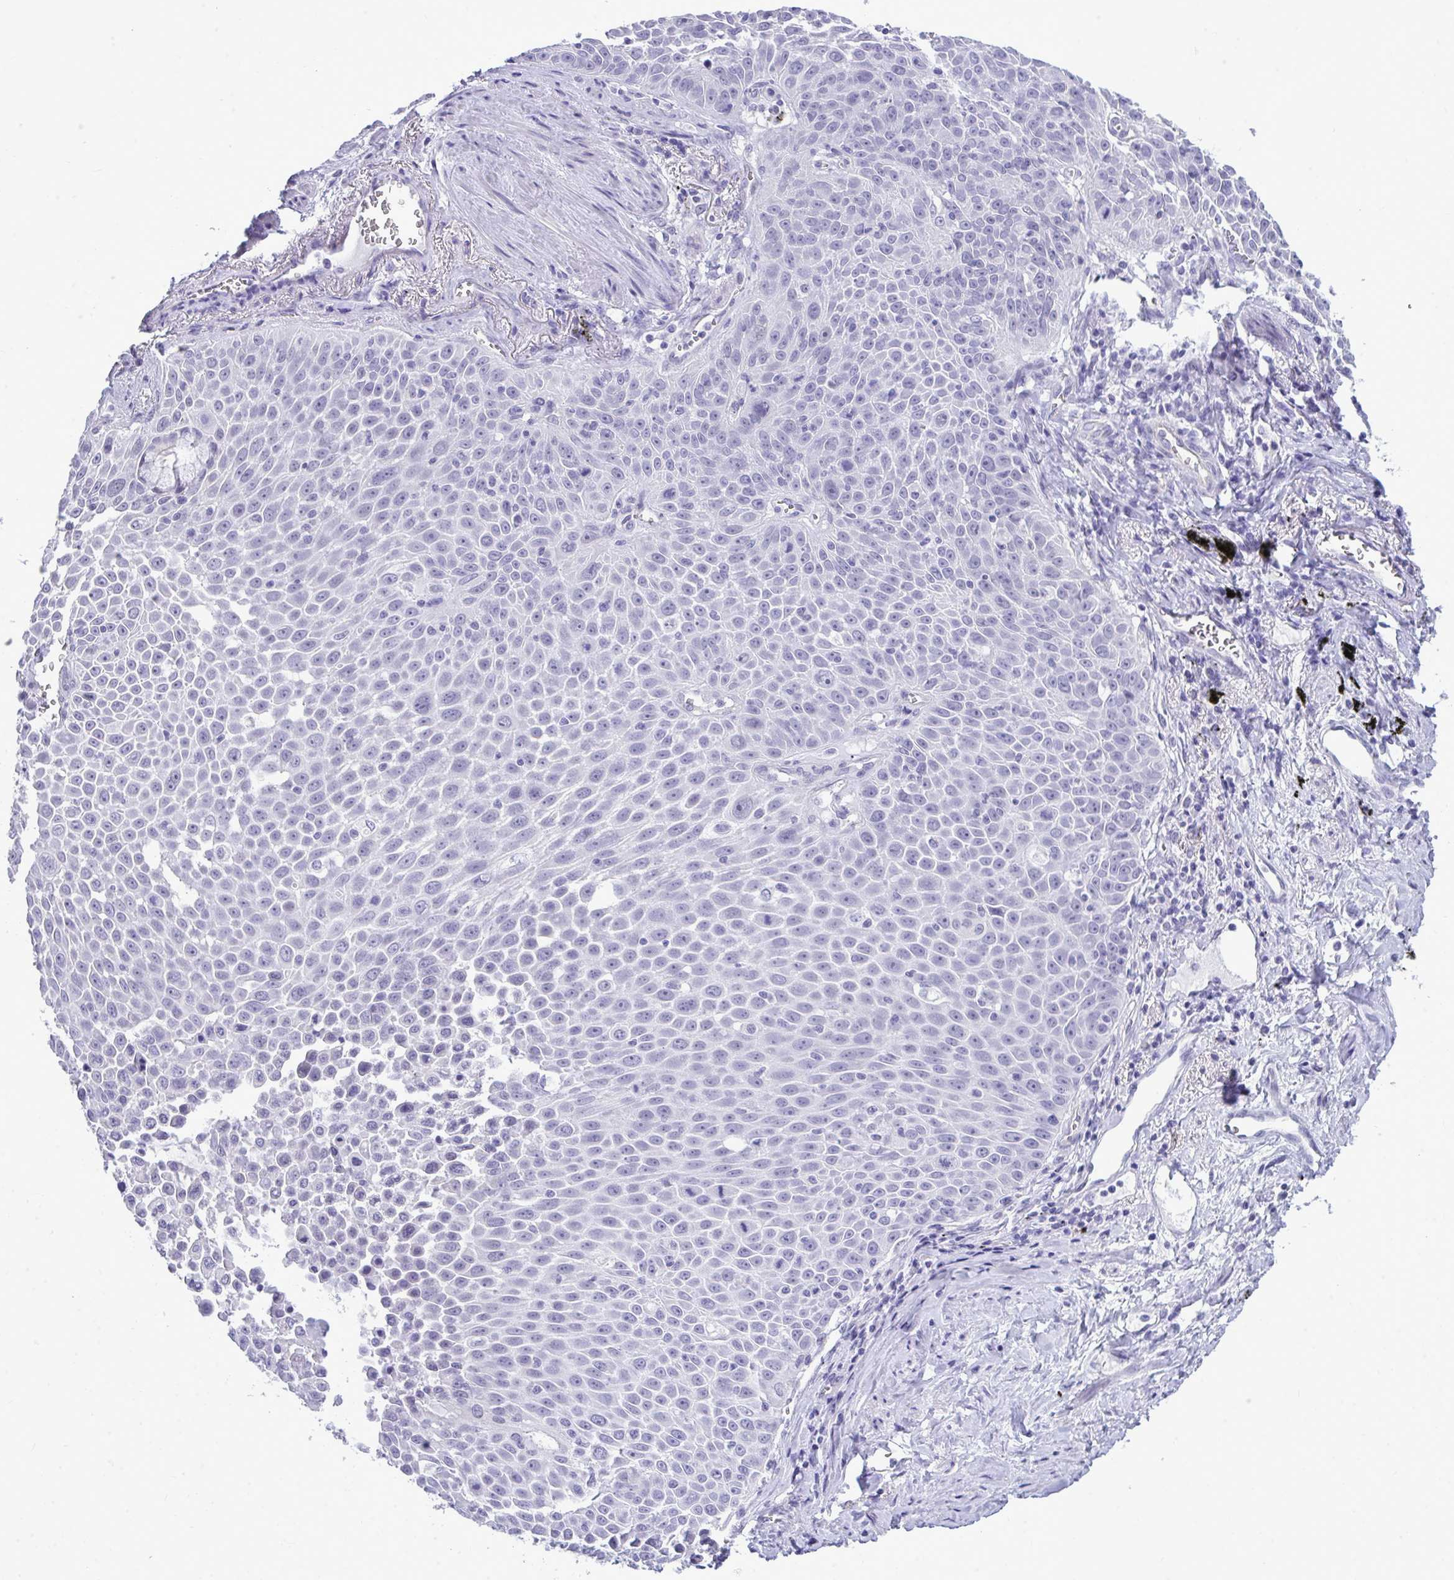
{"staining": {"intensity": "negative", "quantity": "none", "location": "none"}, "tissue": "lung cancer", "cell_type": "Tumor cells", "image_type": "cancer", "snomed": [{"axis": "morphology", "description": "Squamous cell carcinoma, NOS"}, {"axis": "morphology", "description": "Squamous cell carcinoma, metastatic, NOS"}, {"axis": "topography", "description": "Lymph node"}, {"axis": "topography", "description": "Lung"}], "caption": "IHC histopathology image of neoplastic tissue: metastatic squamous cell carcinoma (lung) stained with DAB displays no significant protein expression in tumor cells.", "gene": "PRM2", "patient": {"sex": "female", "age": 62}}